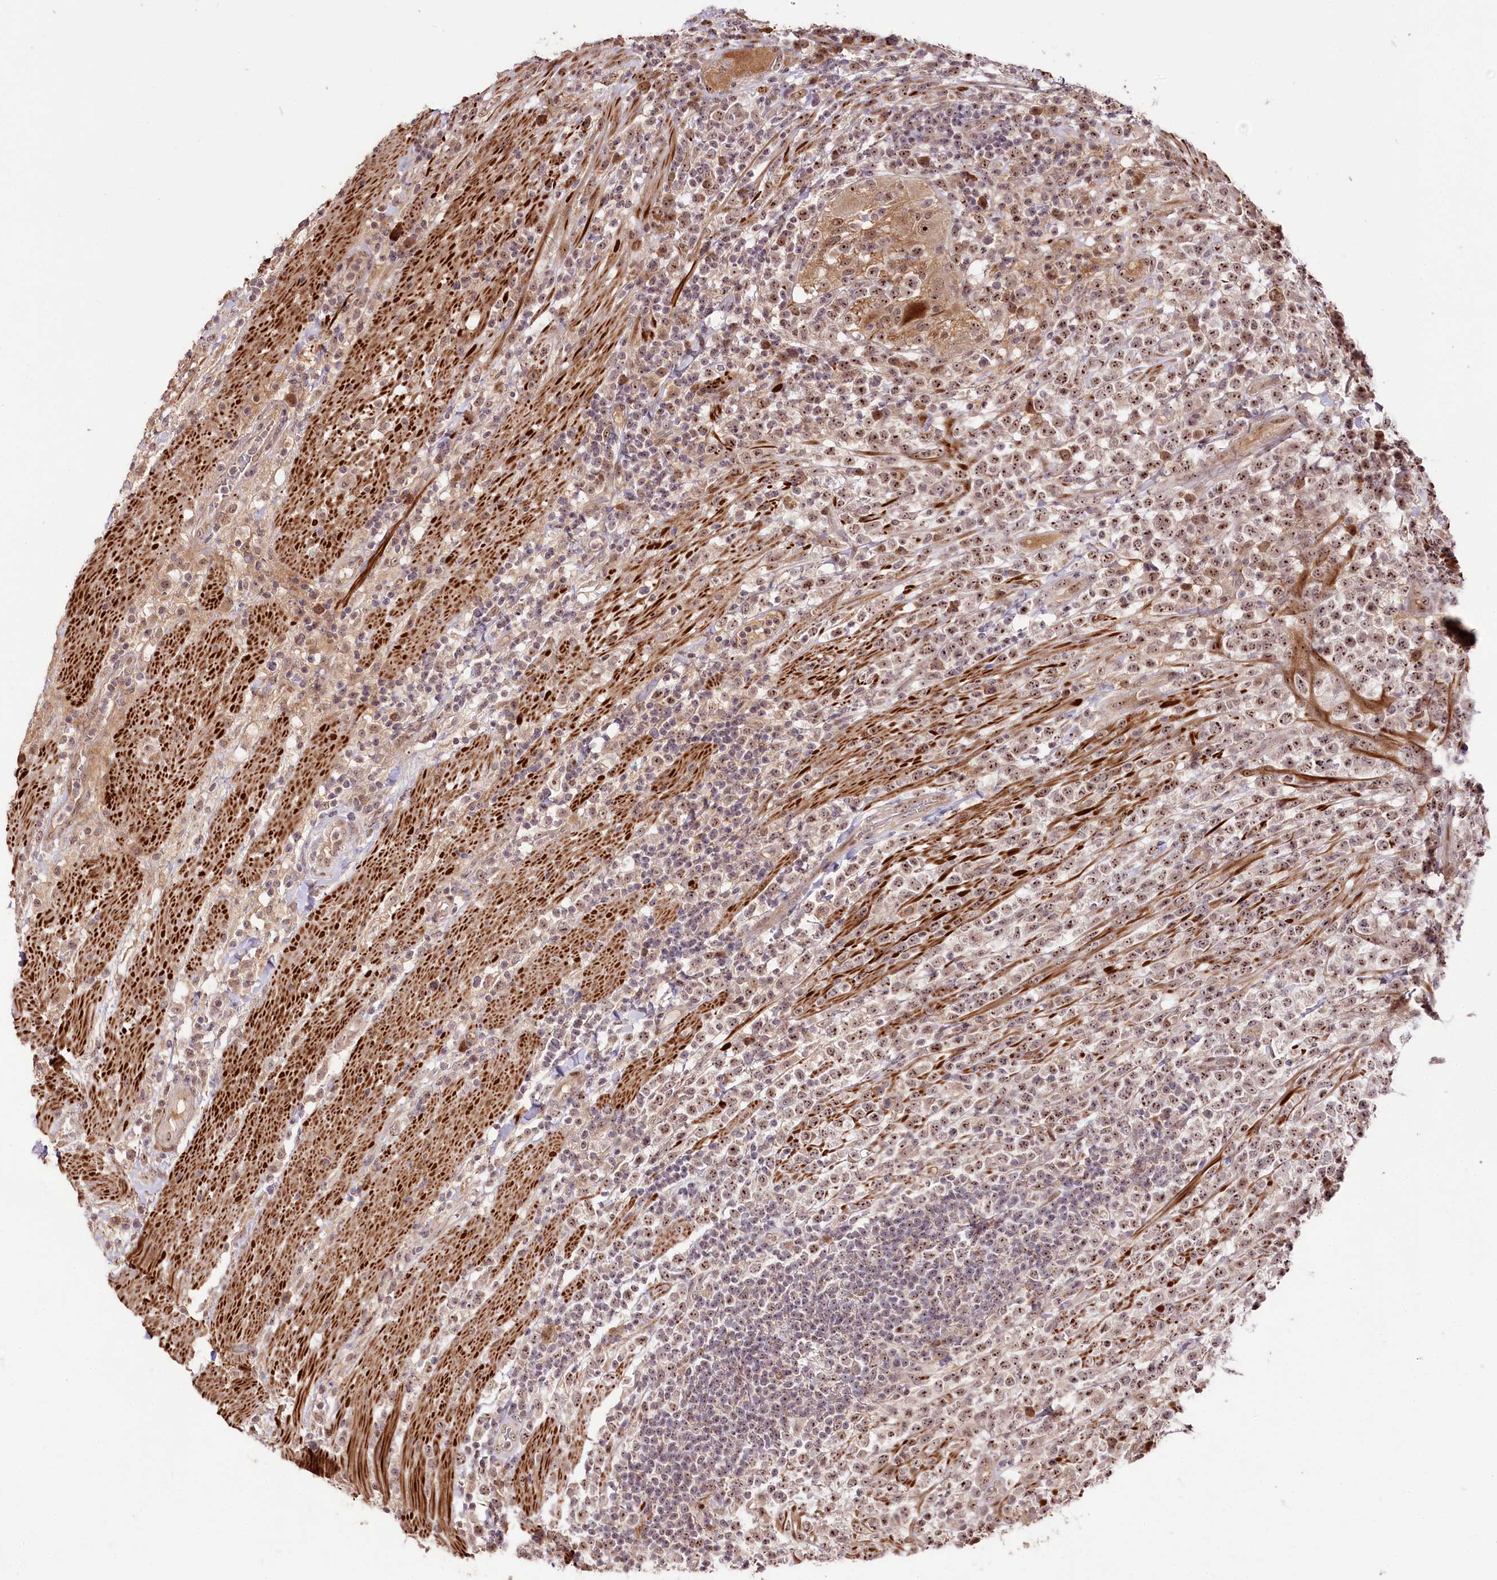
{"staining": {"intensity": "moderate", "quantity": ">75%", "location": "nuclear"}, "tissue": "lymphoma", "cell_type": "Tumor cells", "image_type": "cancer", "snomed": [{"axis": "morphology", "description": "Malignant lymphoma, non-Hodgkin's type, High grade"}, {"axis": "topography", "description": "Colon"}], "caption": "Protein expression analysis of human lymphoma reveals moderate nuclear staining in about >75% of tumor cells.", "gene": "DMP1", "patient": {"sex": "female", "age": 53}}